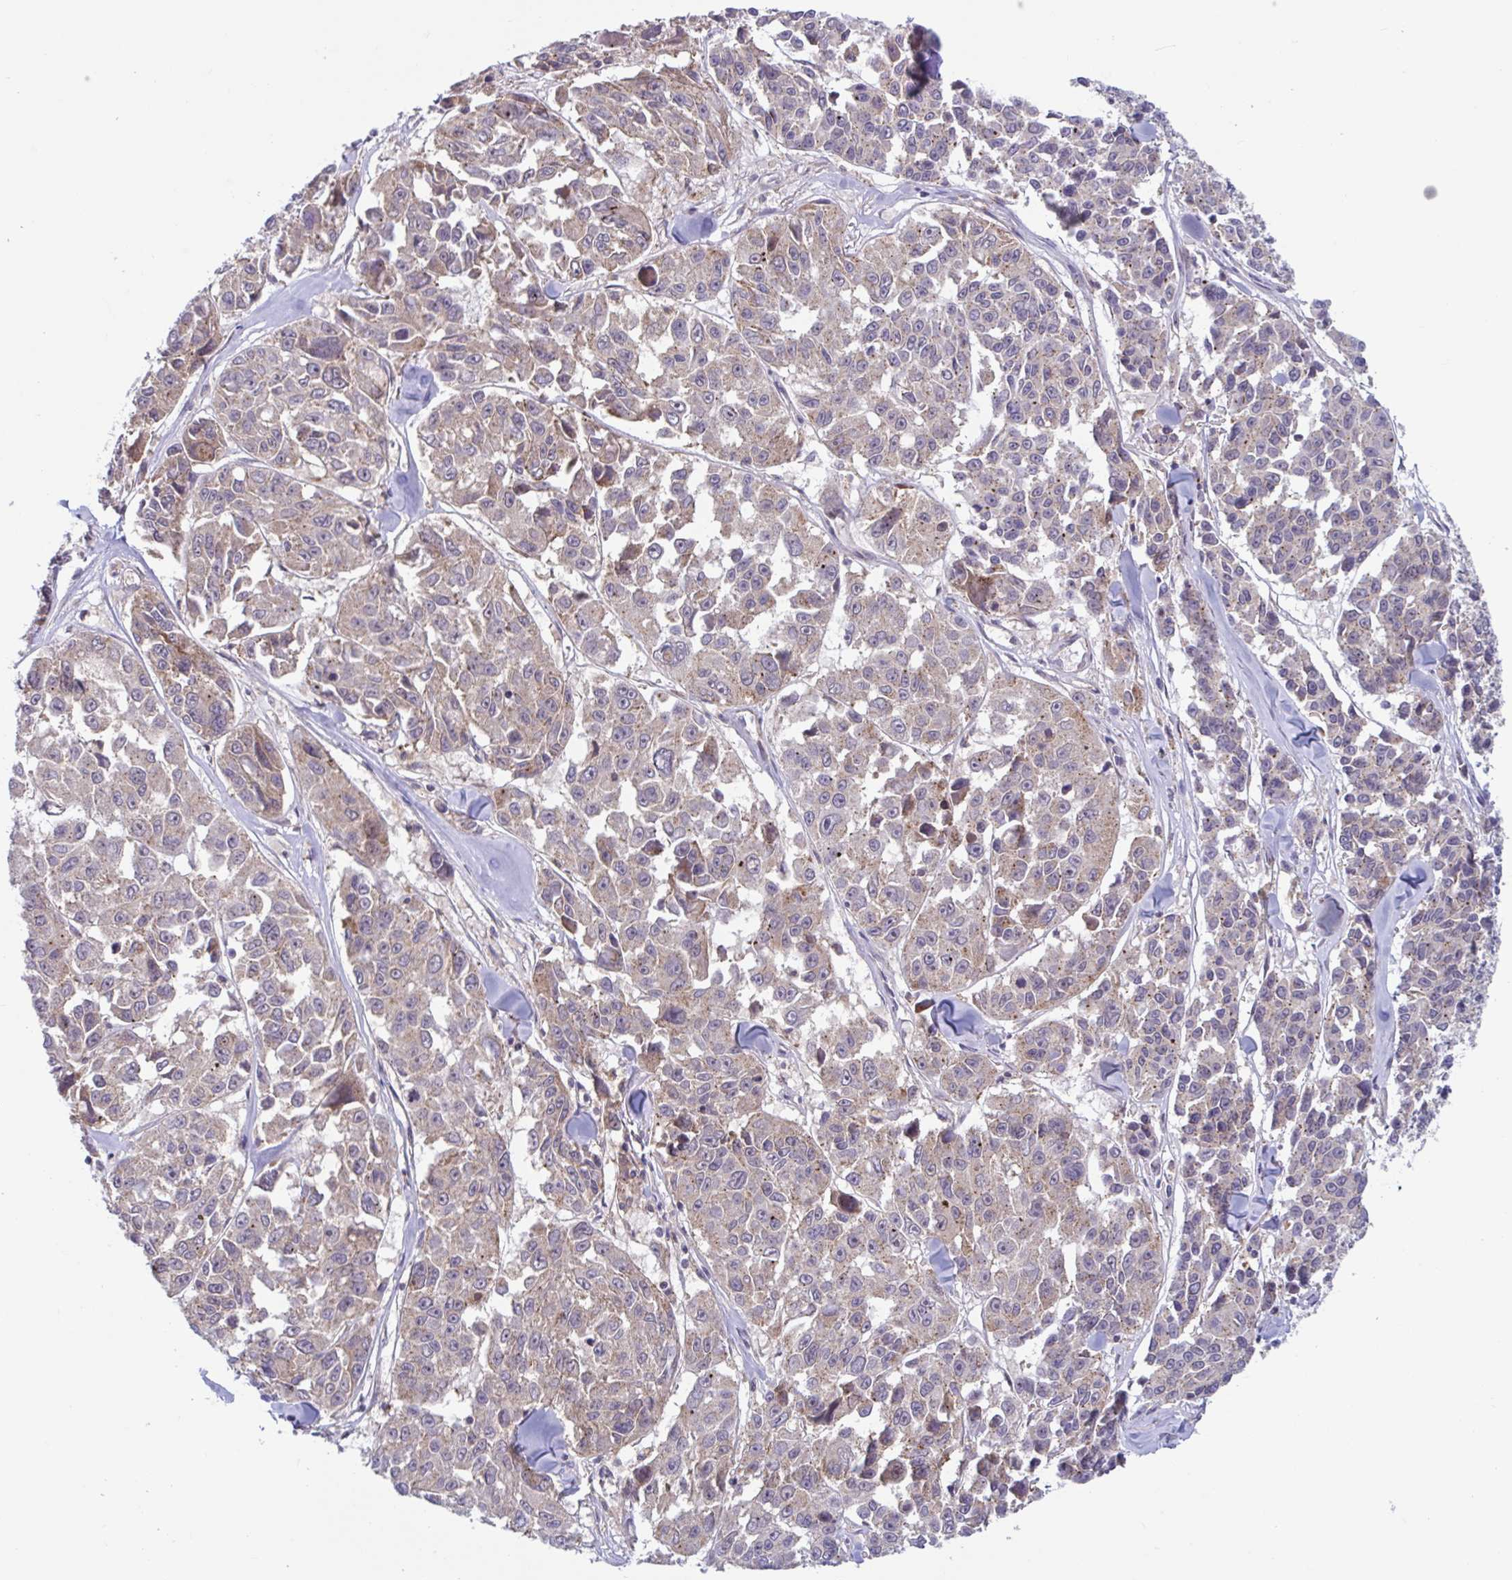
{"staining": {"intensity": "weak", "quantity": "25%-75%", "location": "cytoplasmic/membranous"}, "tissue": "melanoma", "cell_type": "Tumor cells", "image_type": "cancer", "snomed": [{"axis": "morphology", "description": "Malignant melanoma, NOS"}, {"axis": "topography", "description": "Skin"}], "caption": "Weak cytoplasmic/membranous expression is identified in approximately 25%-75% of tumor cells in malignant melanoma. Using DAB (3,3'-diaminobenzidine) (brown) and hematoxylin (blue) stains, captured at high magnification using brightfield microscopy.", "gene": "IST1", "patient": {"sex": "female", "age": 66}}